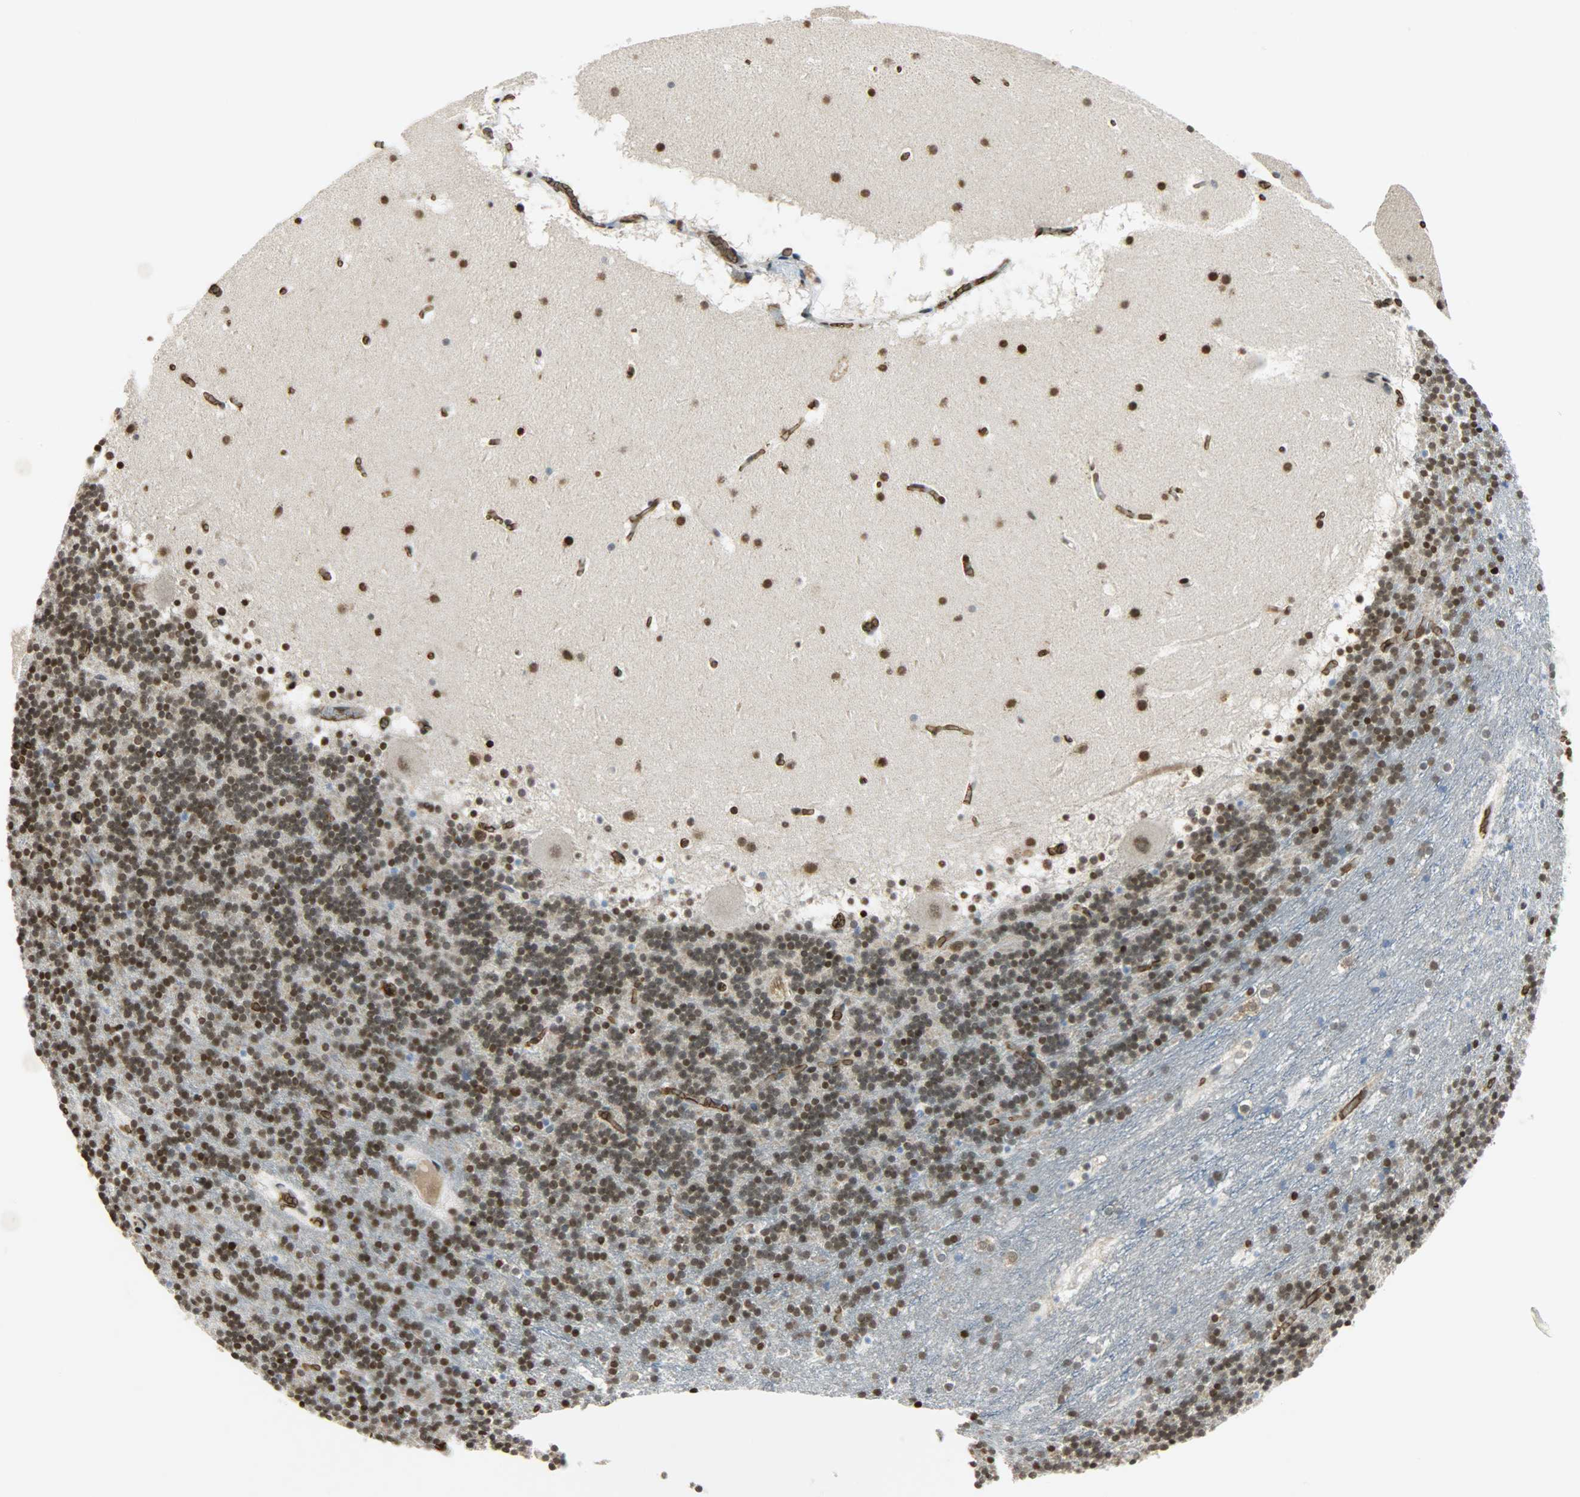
{"staining": {"intensity": "strong", "quantity": ">75%", "location": "nuclear"}, "tissue": "cerebellum", "cell_type": "Cells in granular layer", "image_type": "normal", "snomed": [{"axis": "morphology", "description": "Normal tissue, NOS"}, {"axis": "topography", "description": "Cerebellum"}], "caption": "Immunohistochemistry (IHC) micrograph of benign cerebellum: cerebellum stained using IHC shows high levels of strong protein expression localized specifically in the nuclear of cells in granular layer, appearing as a nuclear brown color.", "gene": "SNAI1", "patient": {"sex": "male", "age": 45}}